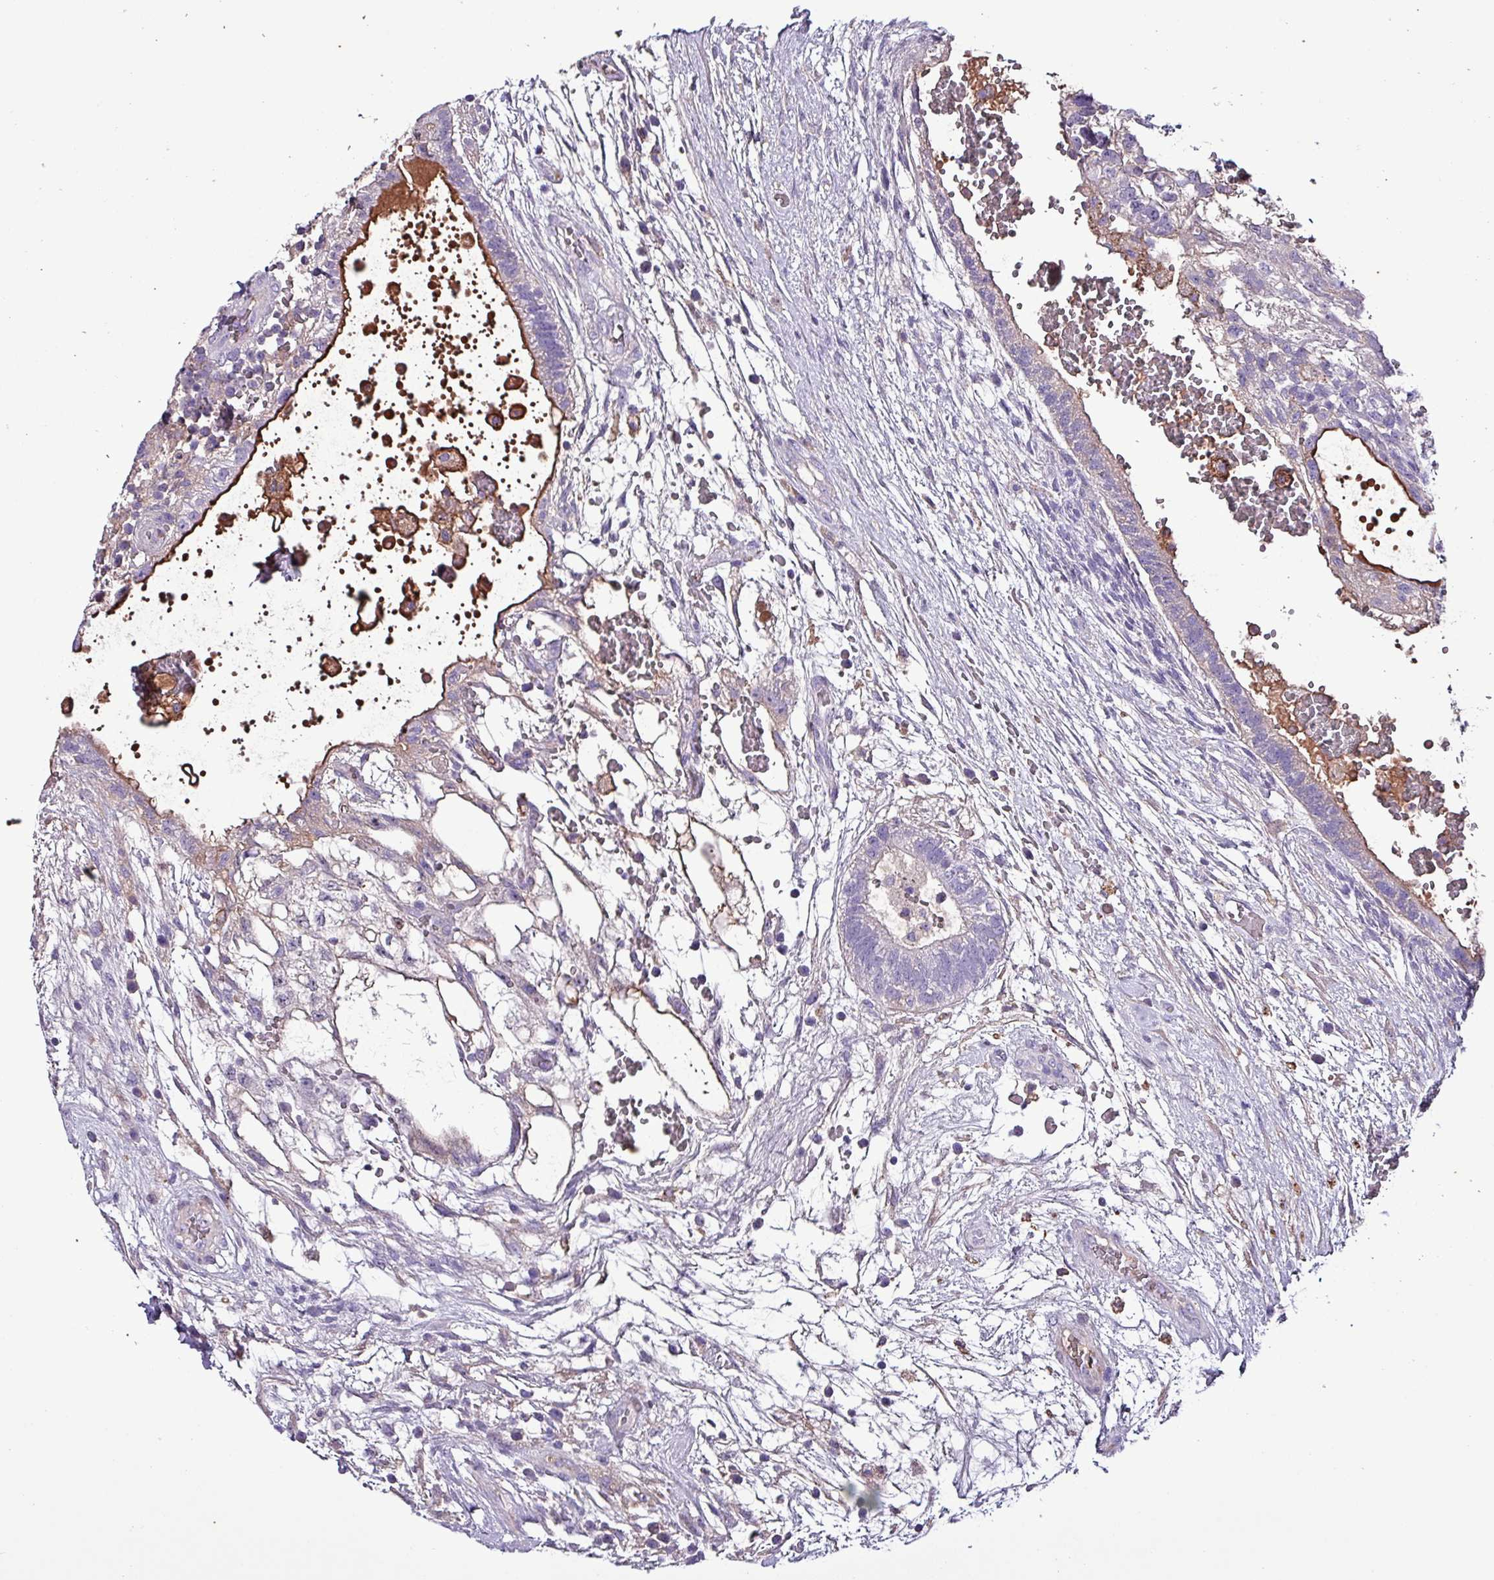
{"staining": {"intensity": "strong", "quantity": "<25%", "location": "cytoplasmic/membranous"}, "tissue": "testis cancer", "cell_type": "Tumor cells", "image_type": "cancer", "snomed": [{"axis": "morphology", "description": "Normal tissue, NOS"}, {"axis": "morphology", "description": "Carcinoma, Embryonal, NOS"}, {"axis": "topography", "description": "Testis"}], "caption": "IHC image of human testis embryonal carcinoma stained for a protein (brown), which displays medium levels of strong cytoplasmic/membranous positivity in about <25% of tumor cells.", "gene": "HP", "patient": {"sex": "male", "age": 32}}